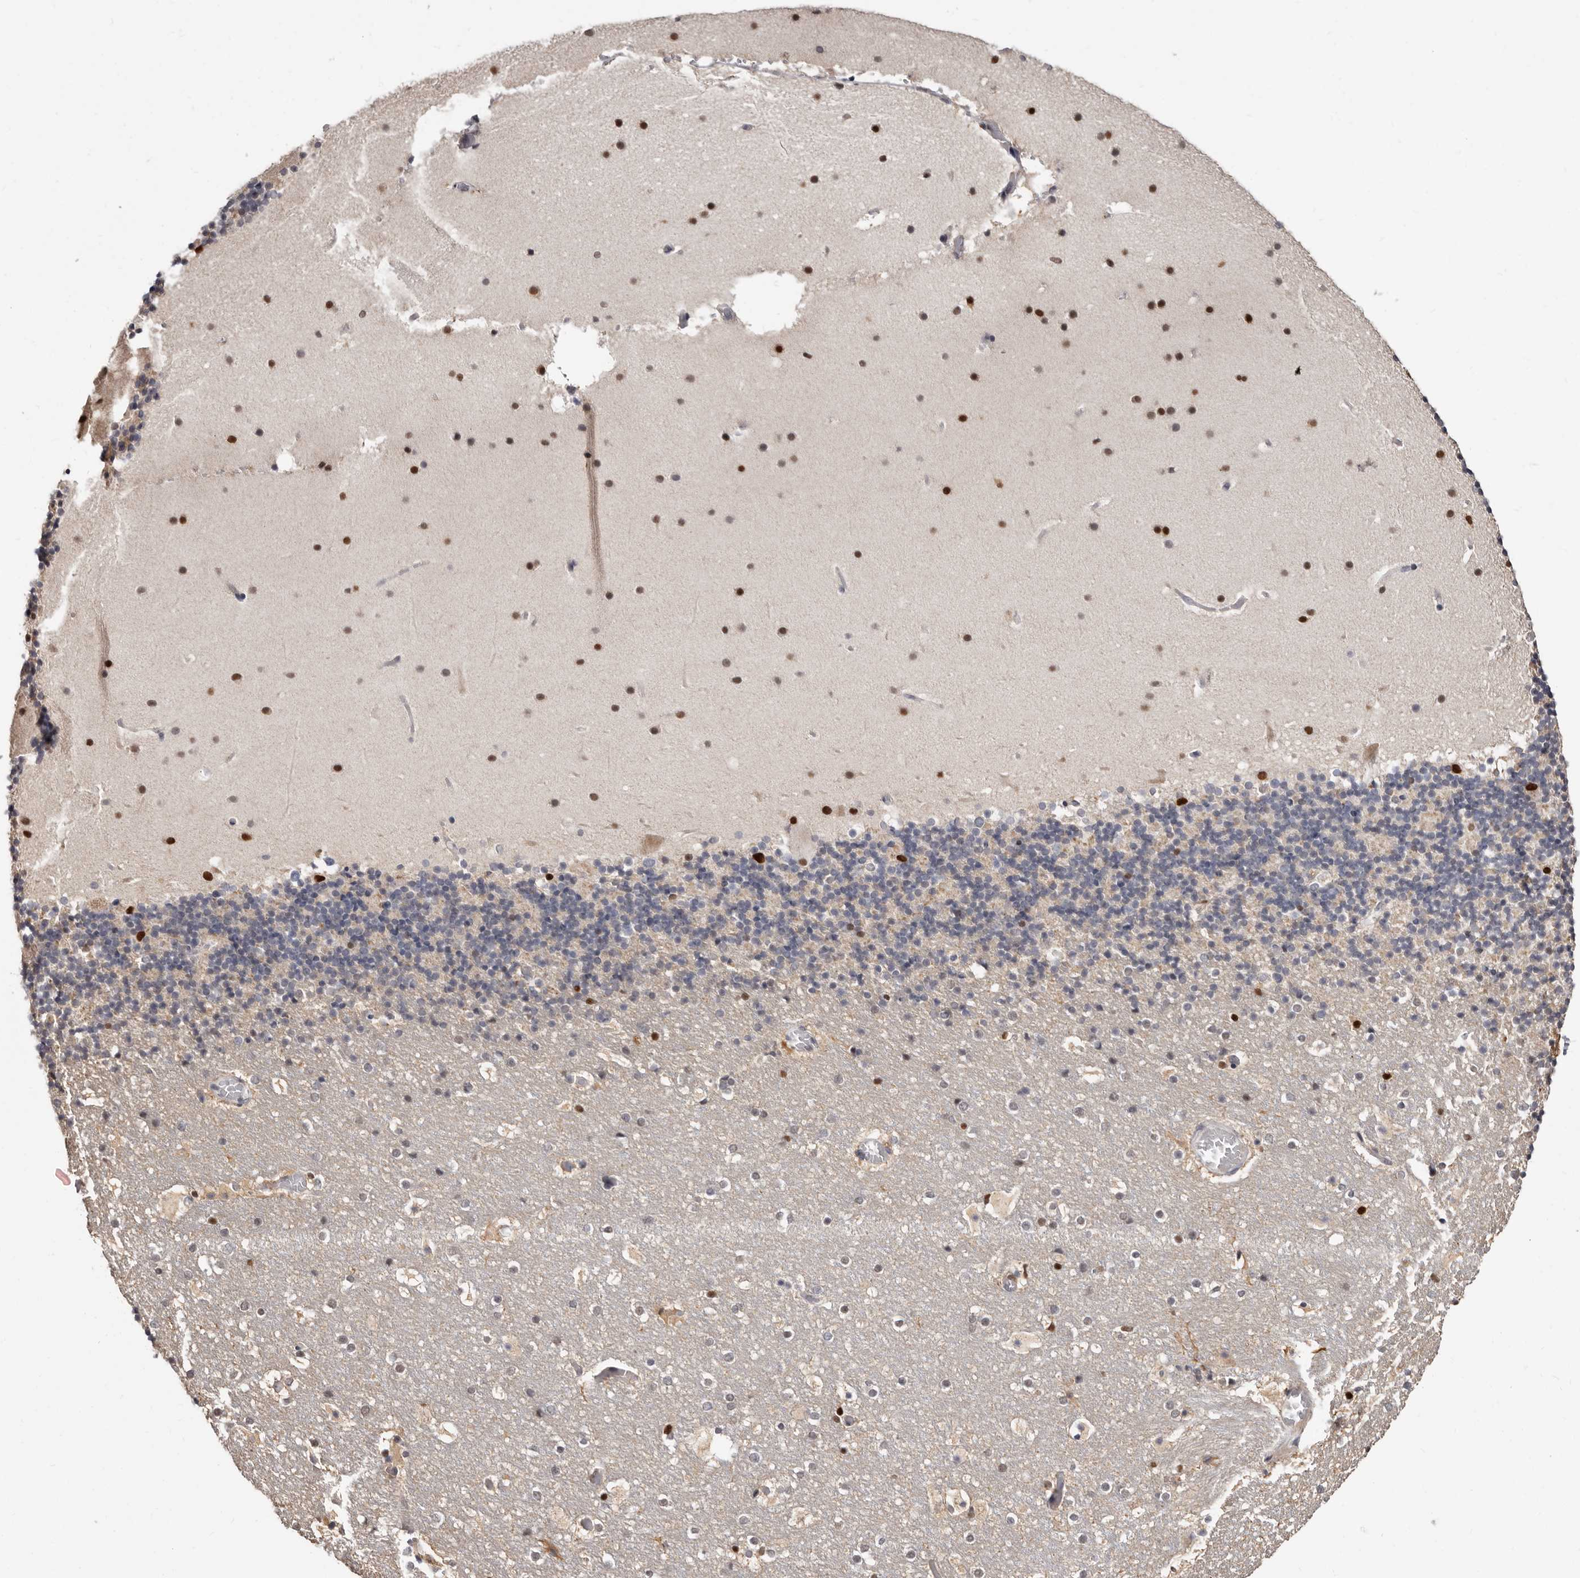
{"staining": {"intensity": "negative", "quantity": "none", "location": "none"}, "tissue": "cerebellum", "cell_type": "Cells in granular layer", "image_type": "normal", "snomed": [{"axis": "morphology", "description": "Normal tissue, NOS"}, {"axis": "topography", "description": "Cerebellum"}], "caption": "This is an IHC photomicrograph of benign human cerebellum. There is no staining in cells in granular layer.", "gene": "KHDRBS2", "patient": {"sex": "male", "age": 57}}